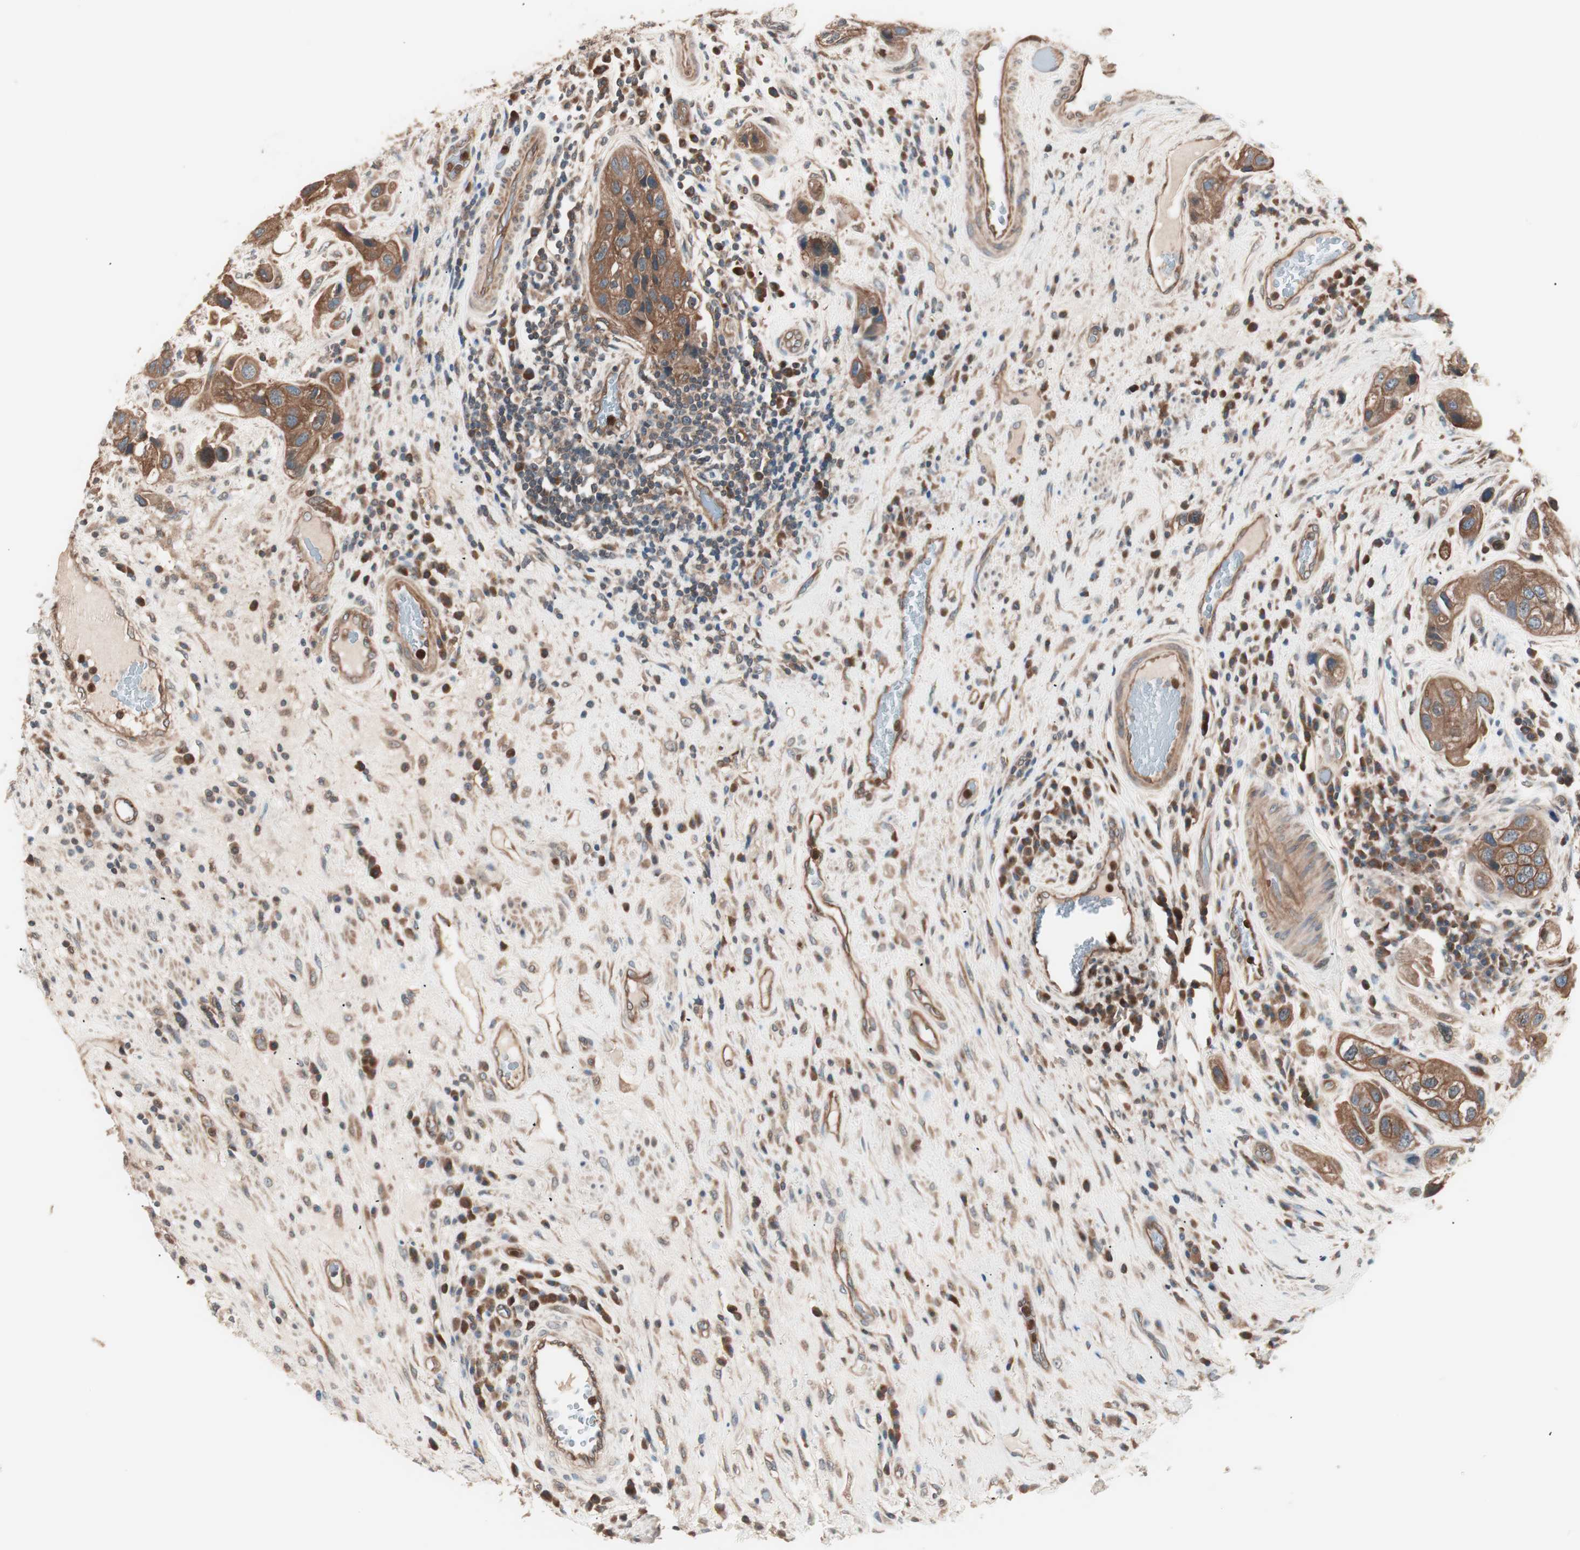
{"staining": {"intensity": "strong", "quantity": ">75%", "location": "cytoplasmic/membranous"}, "tissue": "urothelial cancer", "cell_type": "Tumor cells", "image_type": "cancer", "snomed": [{"axis": "morphology", "description": "Urothelial carcinoma, High grade"}, {"axis": "topography", "description": "Urinary bladder"}], "caption": "IHC photomicrograph of human urothelial cancer stained for a protein (brown), which displays high levels of strong cytoplasmic/membranous positivity in approximately >75% of tumor cells.", "gene": "TSG101", "patient": {"sex": "female", "age": 64}}